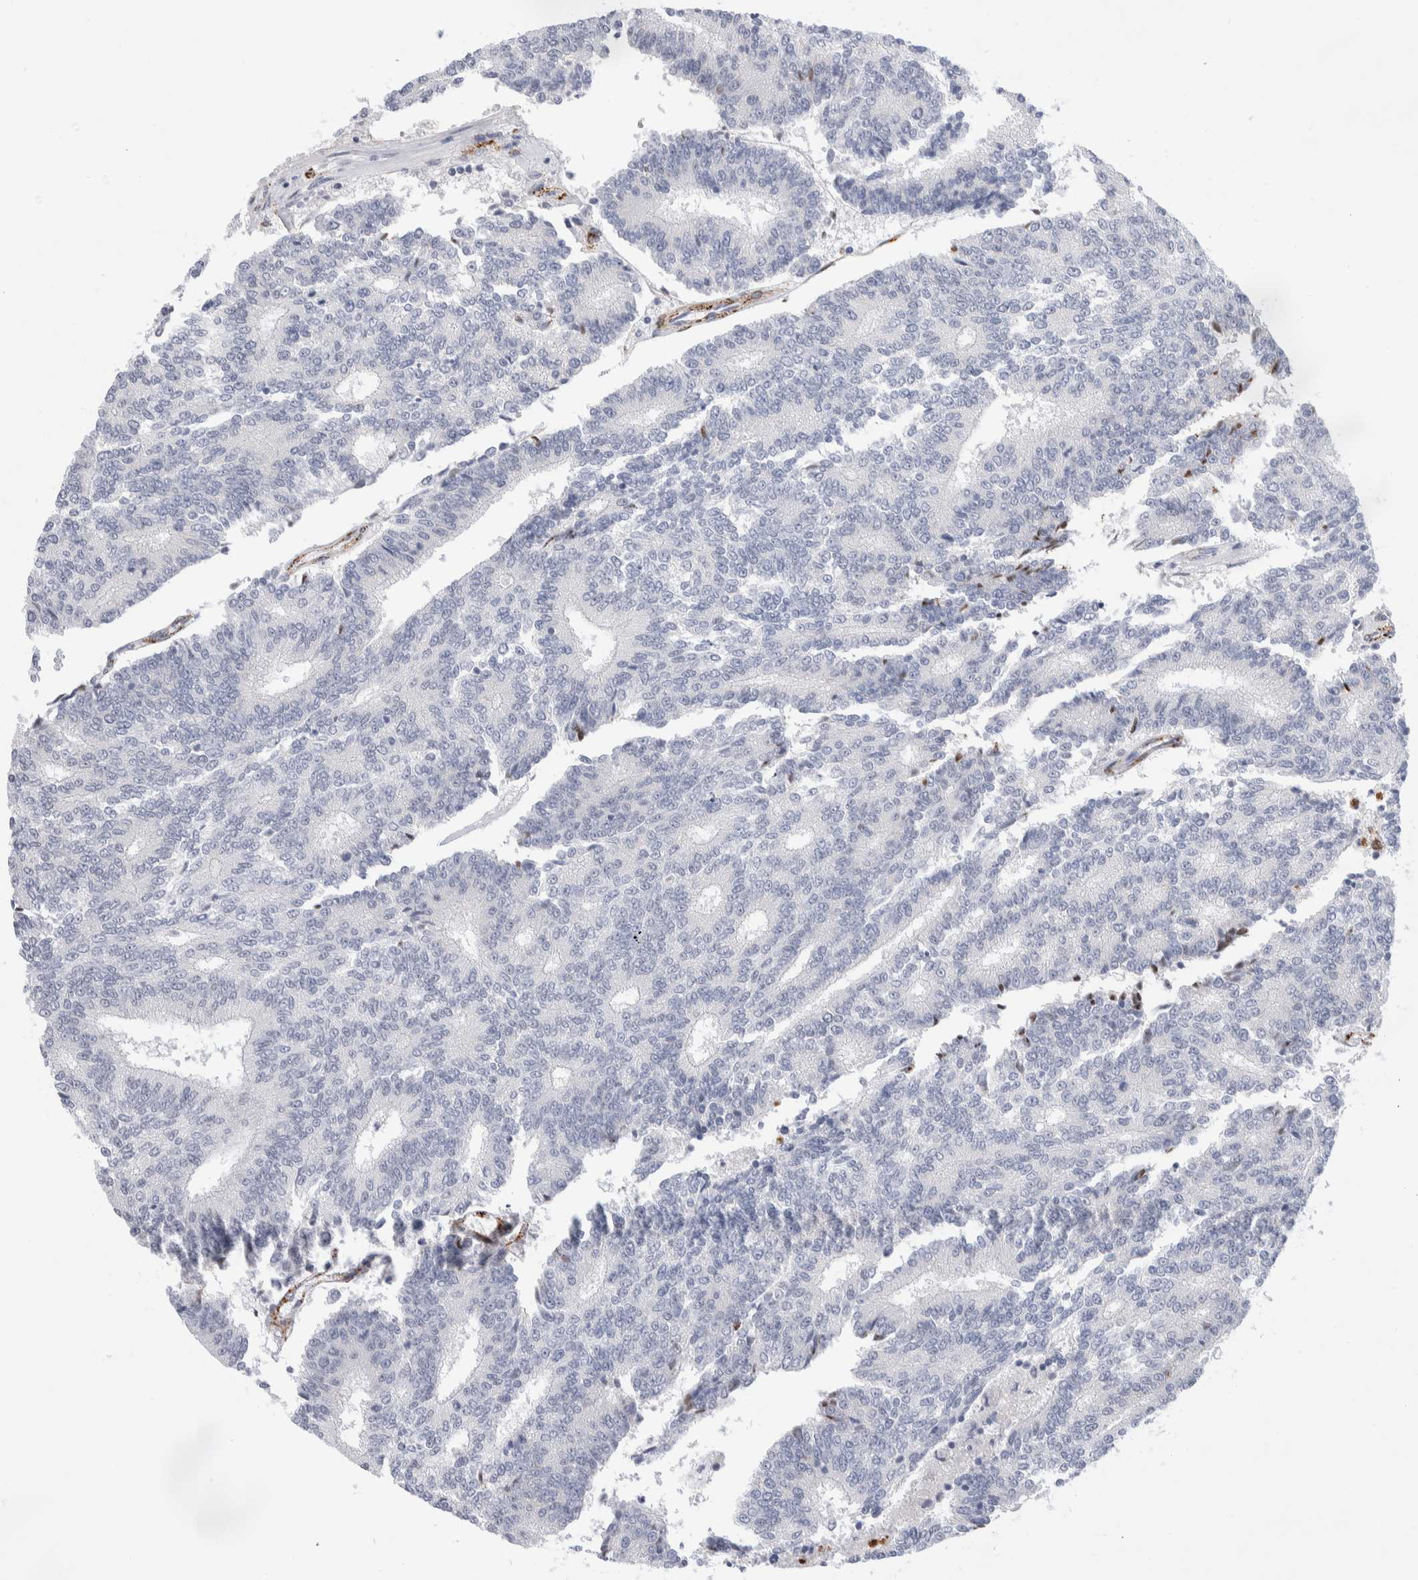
{"staining": {"intensity": "negative", "quantity": "none", "location": "none"}, "tissue": "prostate cancer", "cell_type": "Tumor cells", "image_type": "cancer", "snomed": [{"axis": "morphology", "description": "Normal tissue, NOS"}, {"axis": "morphology", "description": "Adenocarcinoma, High grade"}, {"axis": "topography", "description": "Prostate"}, {"axis": "topography", "description": "Seminal veicle"}], "caption": "DAB immunohistochemical staining of human prostate adenocarcinoma (high-grade) demonstrates no significant positivity in tumor cells.", "gene": "SEPTIN4", "patient": {"sex": "male", "age": 55}}